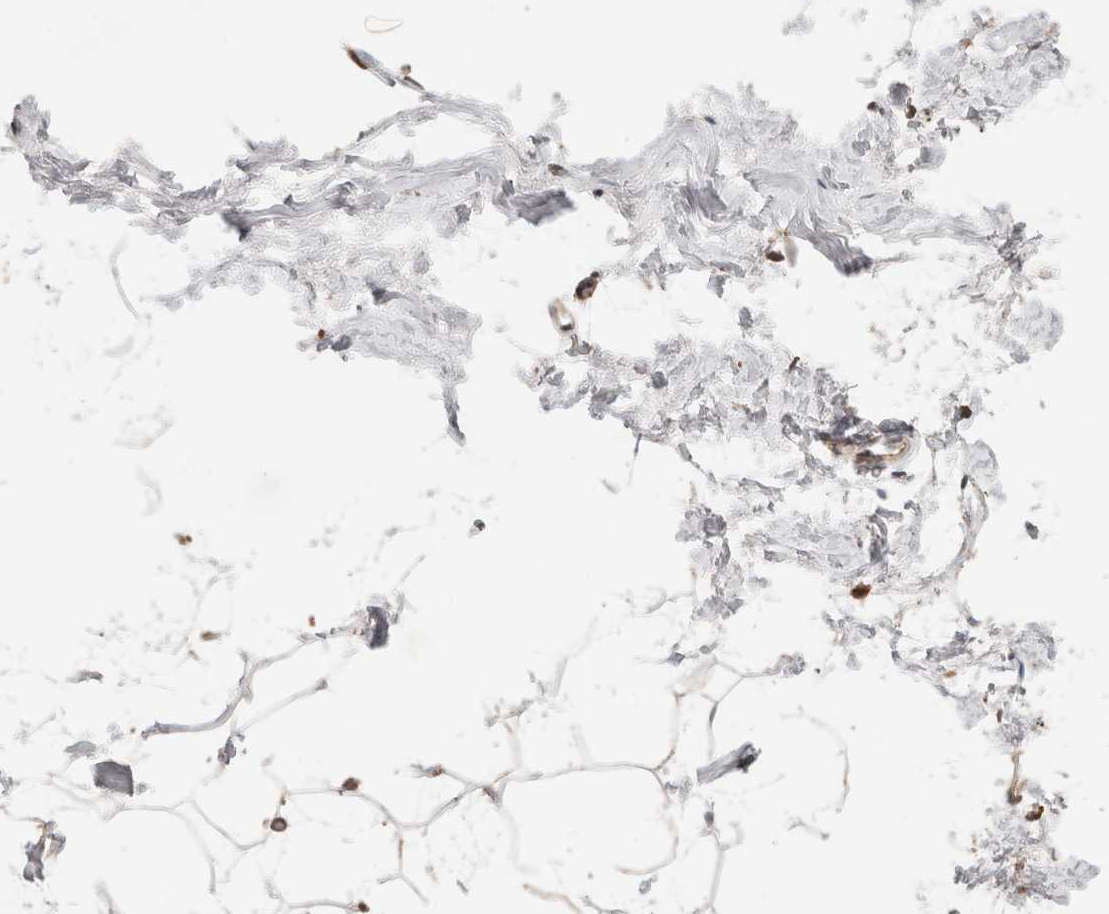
{"staining": {"intensity": "weak", "quantity": ">75%", "location": "cytoplasmic/membranous"}, "tissue": "adipose tissue", "cell_type": "Adipocytes", "image_type": "normal", "snomed": [{"axis": "morphology", "description": "Normal tissue, NOS"}, {"axis": "morphology", "description": "Fibrosis, NOS"}, {"axis": "topography", "description": "Breast"}, {"axis": "topography", "description": "Adipose tissue"}], "caption": "Normal adipose tissue reveals weak cytoplasmic/membranous expression in approximately >75% of adipocytes Using DAB (brown) and hematoxylin (blue) stains, captured at high magnification using brightfield microscopy..", "gene": "VPS28", "patient": {"sex": "female", "age": 39}}